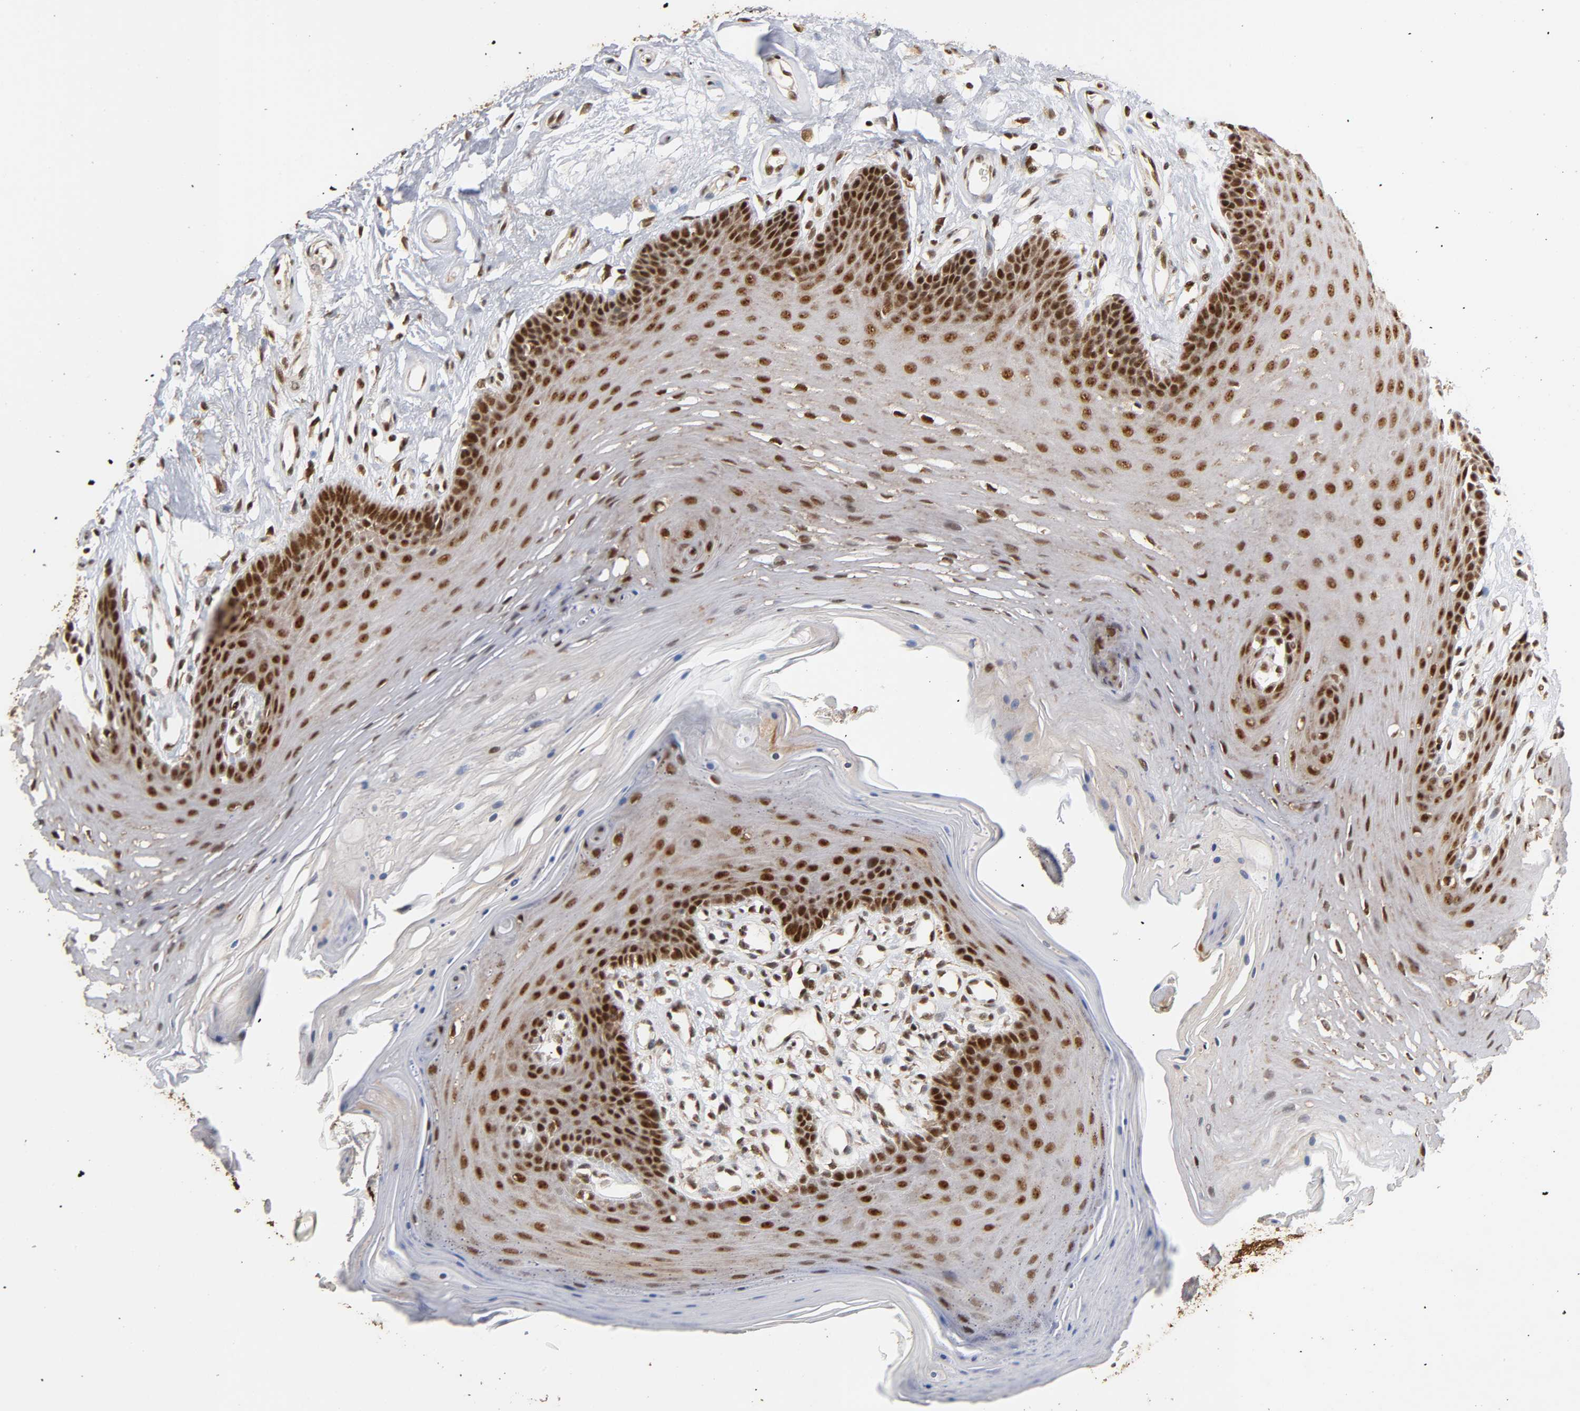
{"staining": {"intensity": "strong", "quantity": ">75%", "location": "nuclear"}, "tissue": "oral mucosa", "cell_type": "Squamous epithelial cells", "image_type": "normal", "snomed": [{"axis": "morphology", "description": "Normal tissue, NOS"}, {"axis": "topography", "description": "Oral tissue"}], "caption": "An image of human oral mucosa stained for a protein displays strong nuclear brown staining in squamous epithelial cells.", "gene": "RNF122", "patient": {"sex": "male", "age": 62}}